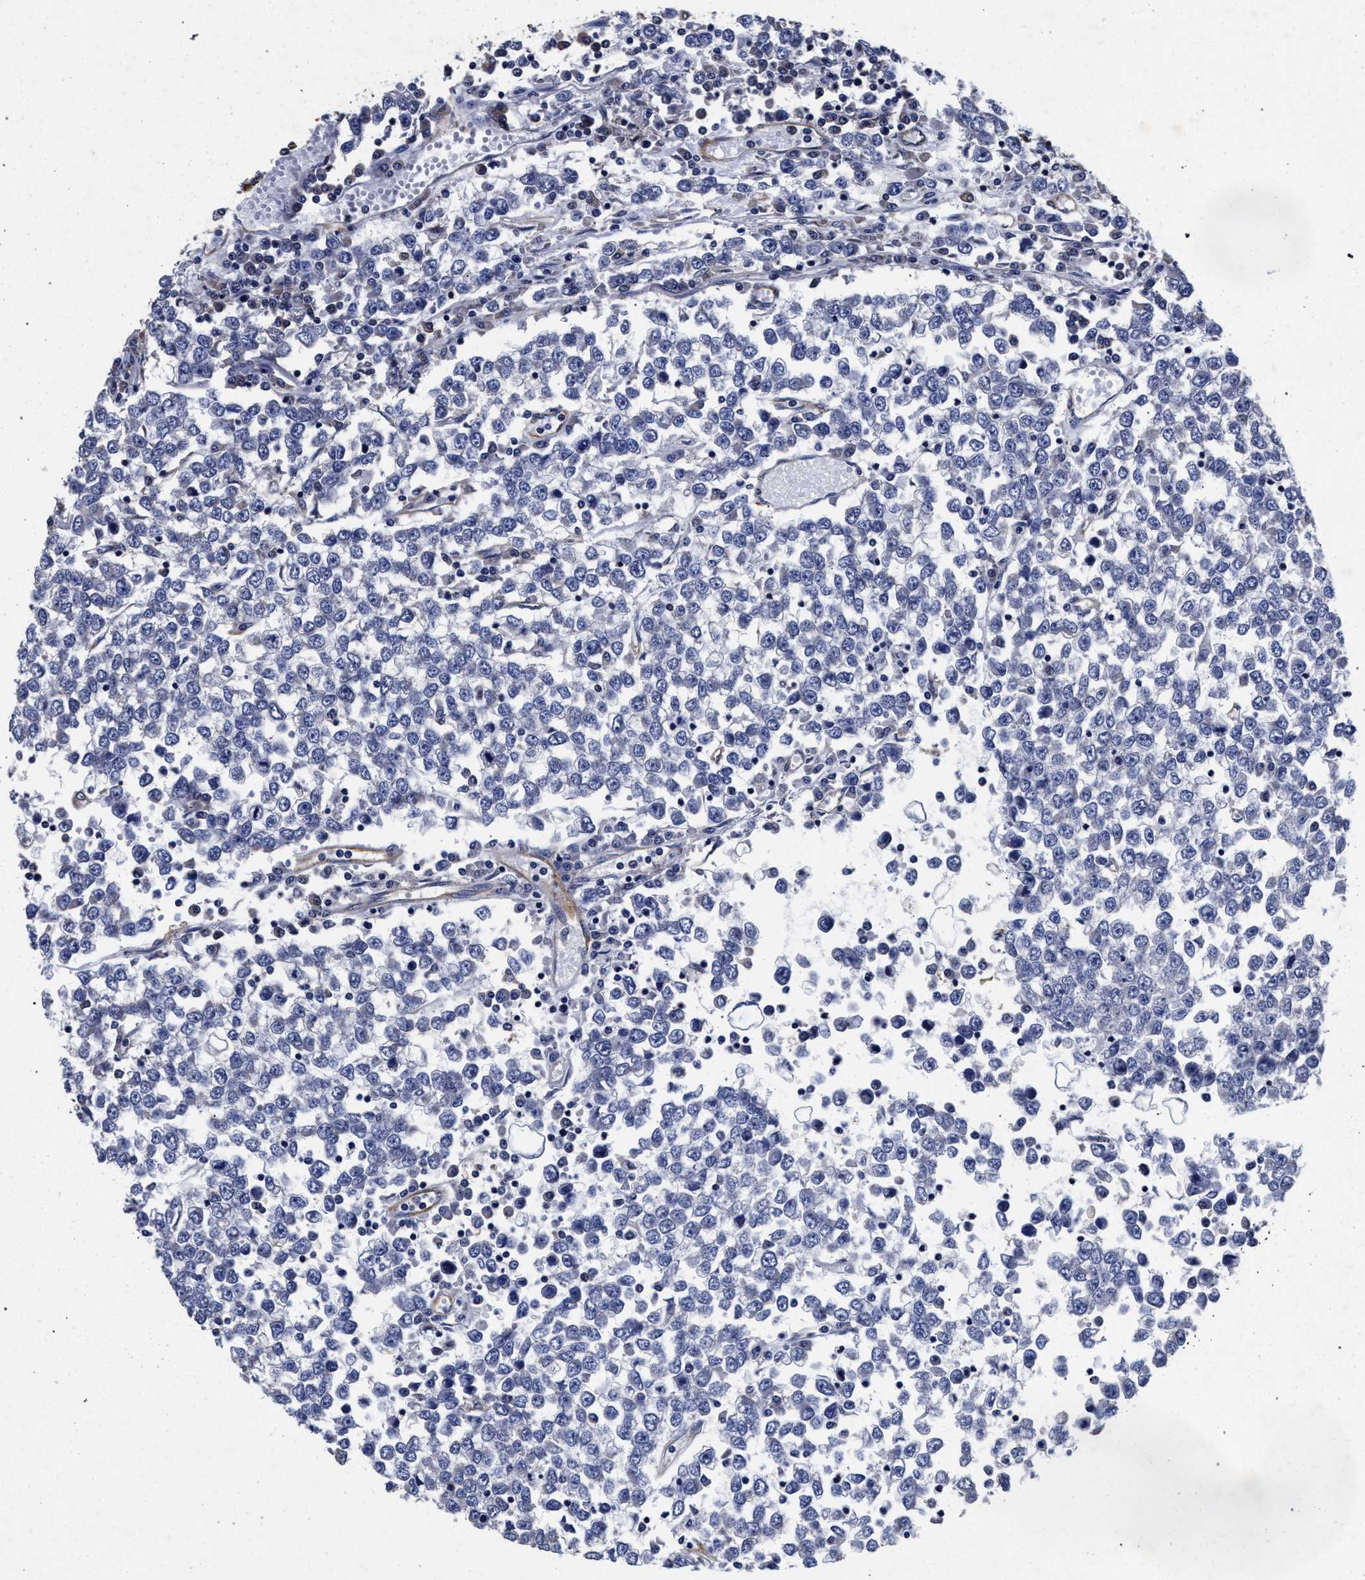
{"staining": {"intensity": "negative", "quantity": "none", "location": "none"}, "tissue": "testis cancer", "cell_type": "Tumor cells", "image_type": "cancer", "snomed": [{"axis": "morphology", "description": "Seminoma, NOS"}, {"axis": "topography", "description": "Testis"}], "caption": "Immunohistochemistry of testis cancer (seminoma) exhibits no expression in tumor cells.", "gene": "CFAP95", "patient": {"sex": "male", "age": 65}}